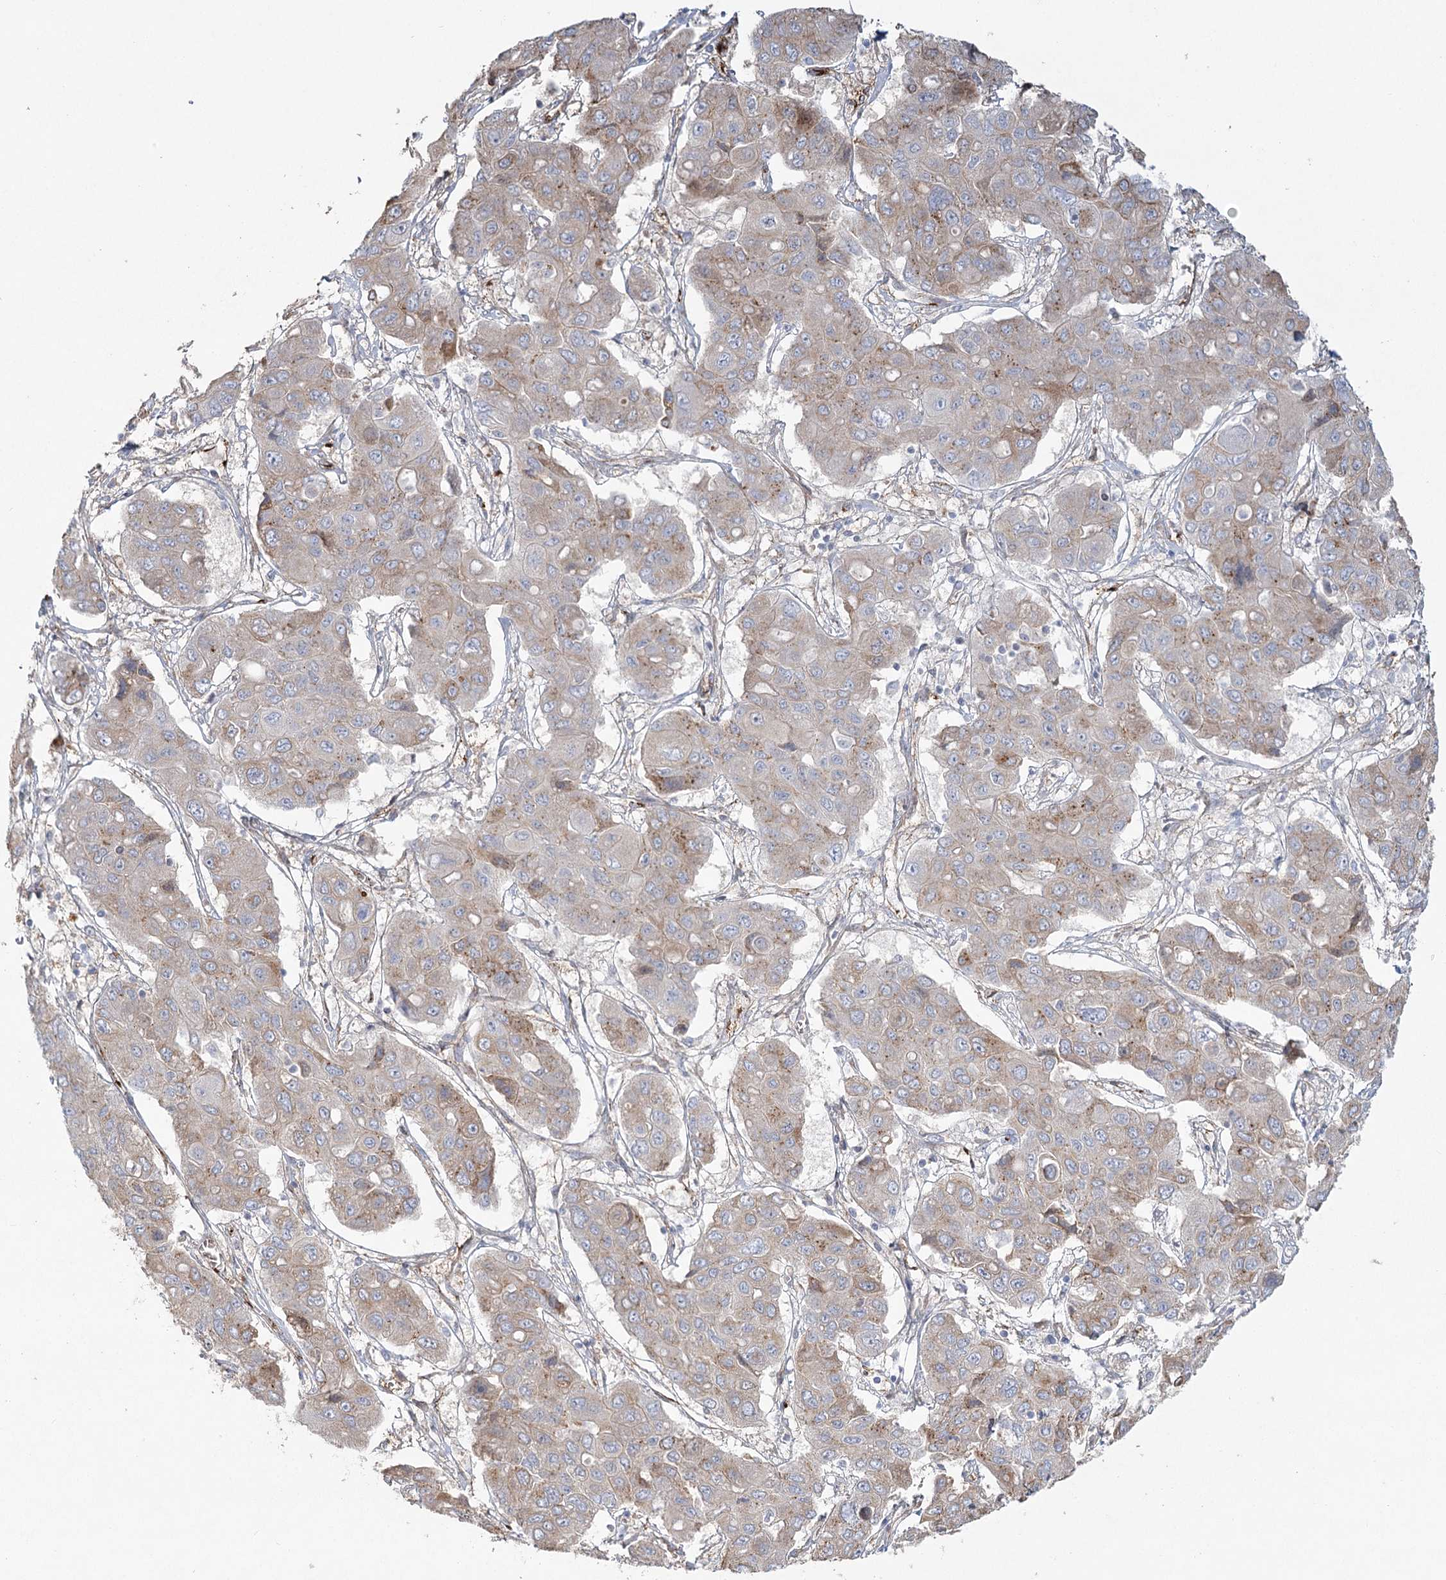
{"staining": {"intensity": "weak", "quantity": "25%-75%", "location": "cytoplasmic/membranous"}, "tissue": "liver cancer", "cell_type": "Tumor cells", "image_type": "cancer", "snomed": [{"axis": "morphology", "description": "Cholangiocarcinoma"}, {"axis": "topography", "description": "Liver"}], "caption": "The photomicrograph demonstrates staining of liver cancer, revealing weak cytoplasmic/membranous protein positivity (brown color) within tumor cells.", "gene": "KBTBD4", "patient": {"sex": "male", "age": 67}}